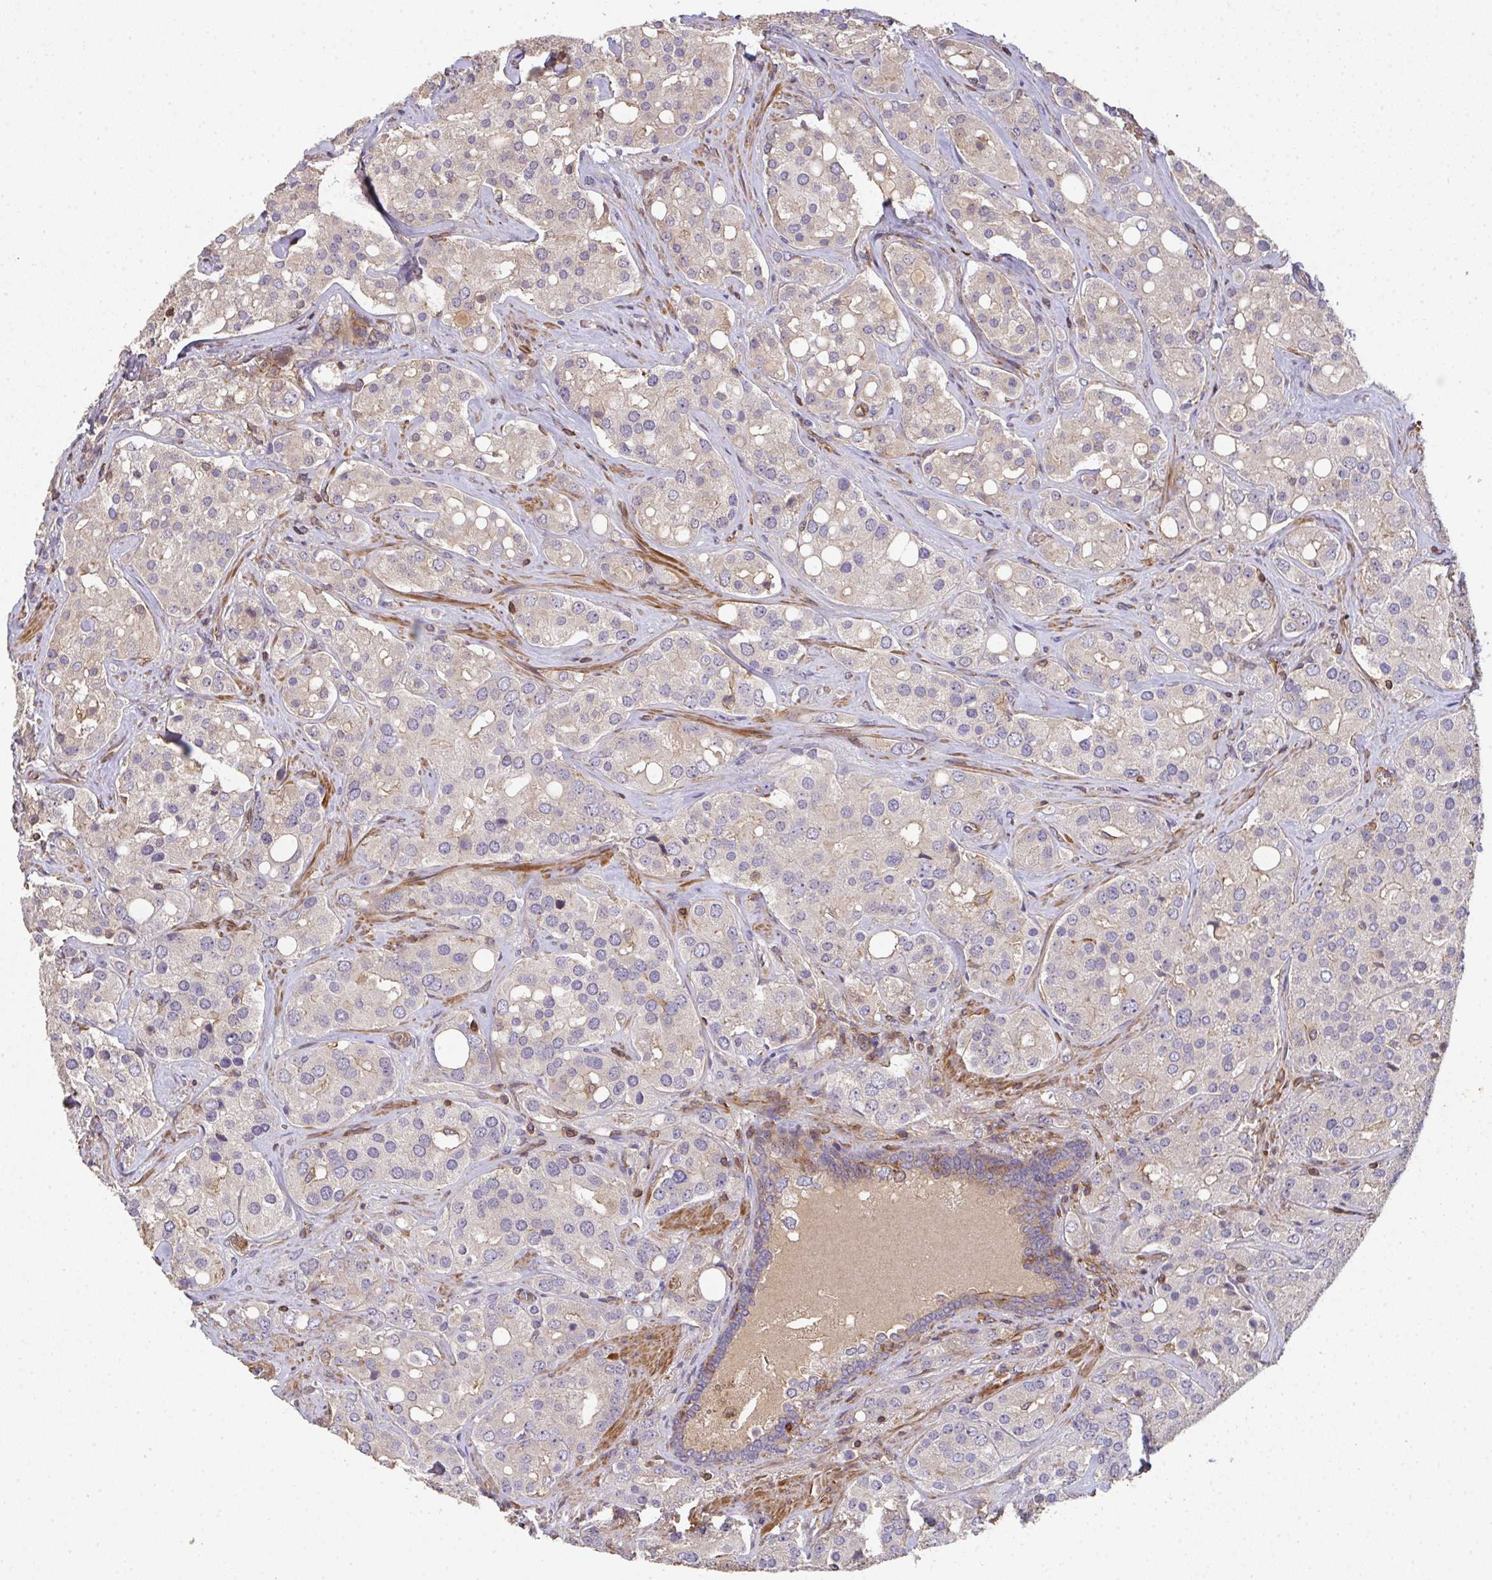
{"staining": {"intensity": "negative", "quantity": "none", "location": "none"}, "tissue": "prostate cancer", "cell_type": "Tumor cells", "image_type": "cancer", "snomed": [{"axis": "morphology", "description": "Adenocarcinoma, High grade"}, {"axis": "topography", "description": "Prostate"}], "caption": "Protein analysis of prostate high-grade adenocarcinoma demonstrates no significant positivity in tumor cells.", "gene": "TNMD", "patient": {"sex": "male", "age": 67}}